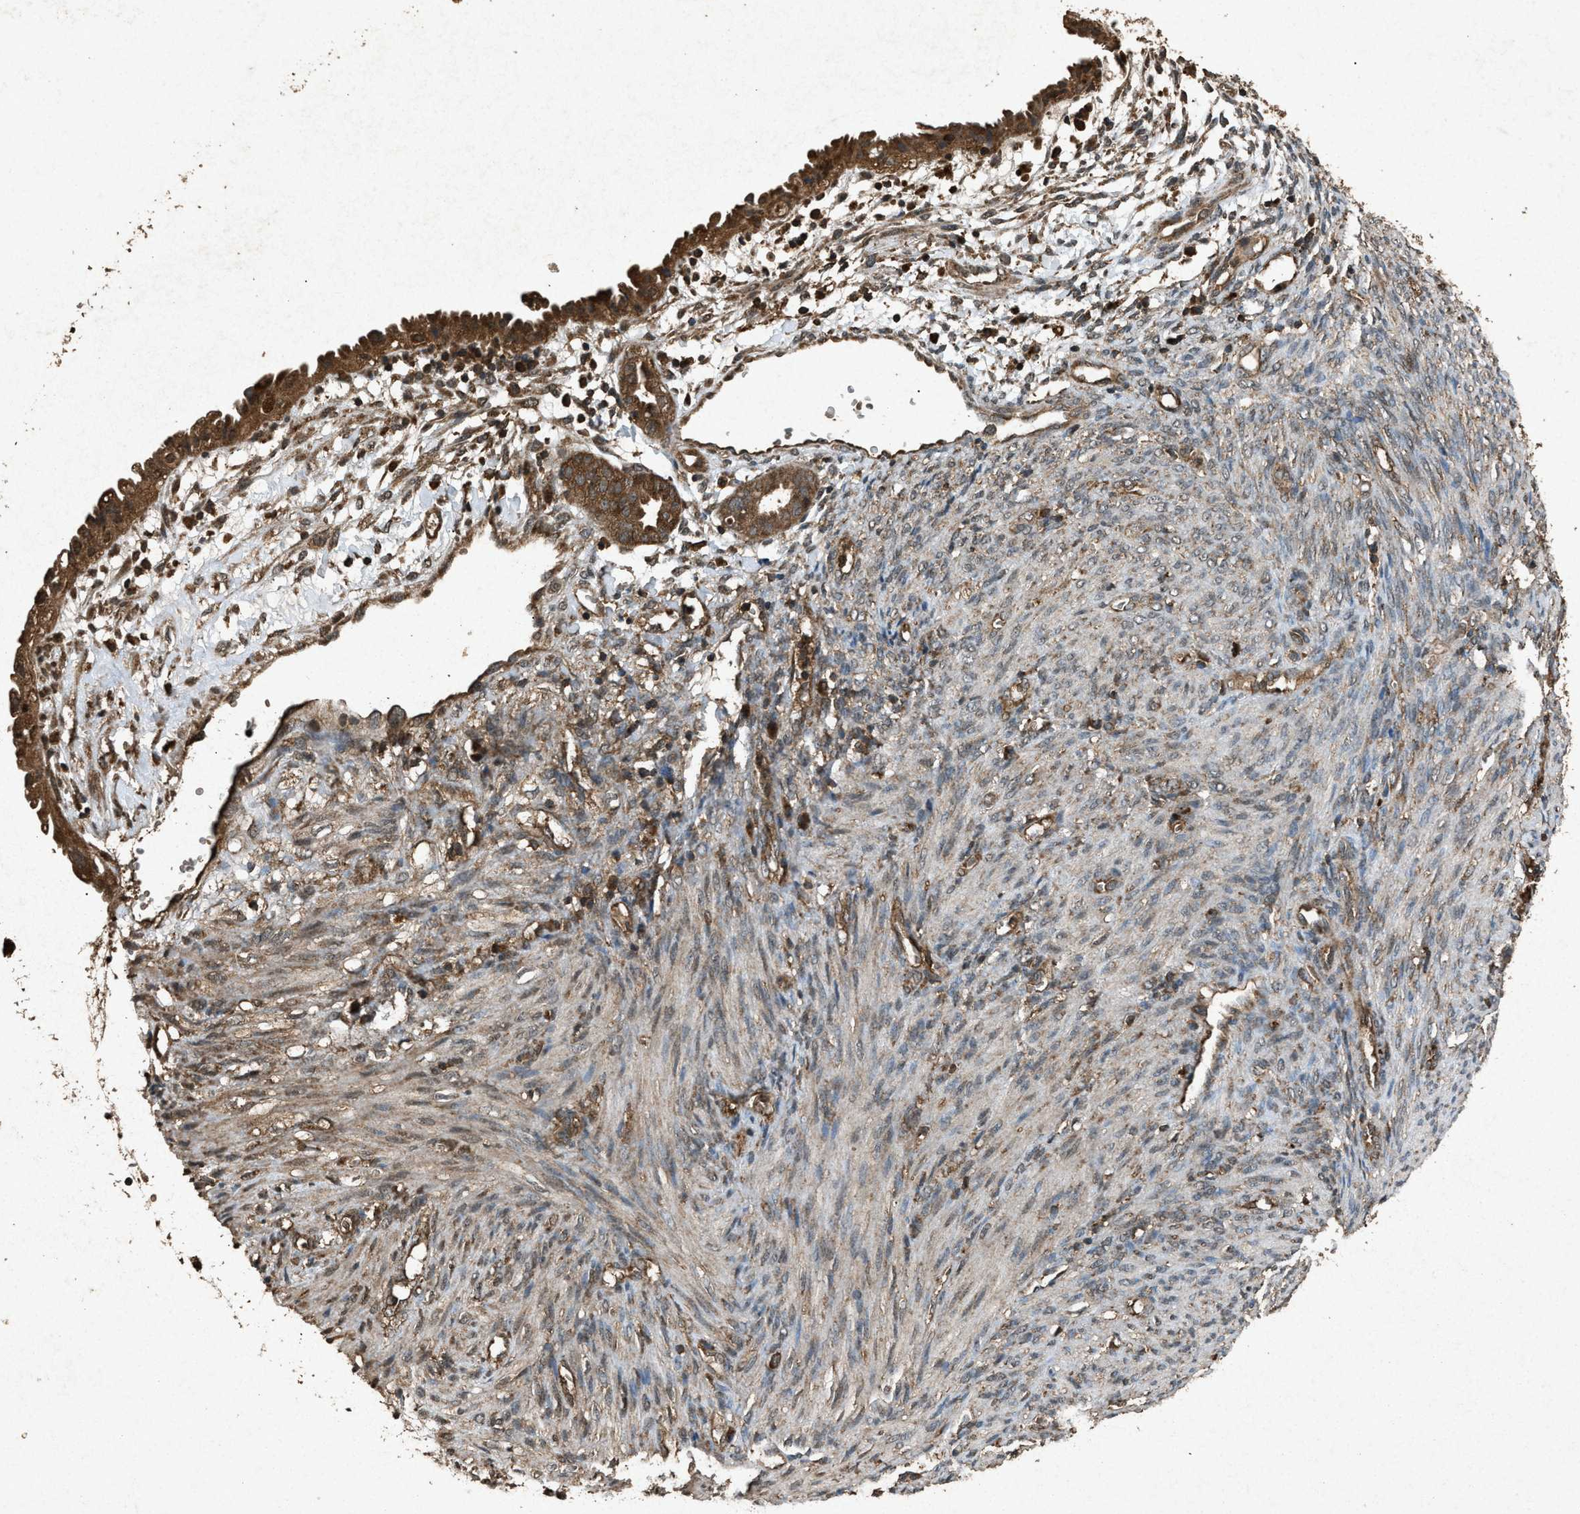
{"staining": {"intensity": "moderate", "quantity": ">75%", "location": "cytoplasmic/membranous"}, "tissue": "cervical cancer", "cell_type": "Tumor cells", "image_type": "cancer", "snomed": [{"axis": "morphology", "description": "Normal tissue, NOS"}, {"axis": "morphology", "description": "Adenocarcinoma, NOS"}, {"axis": "topography", "description": "Cervix"}, {"axis": "topography", "description": "Endometrium"}], "caption": "This is a photomicrograph of IHC staining of cervical cancer, which shows moderate positivity in the cytoplasmic/membranous of tumor cells.", "gene": "OAS1", "patient": {"sex": "female", "age": 86}}